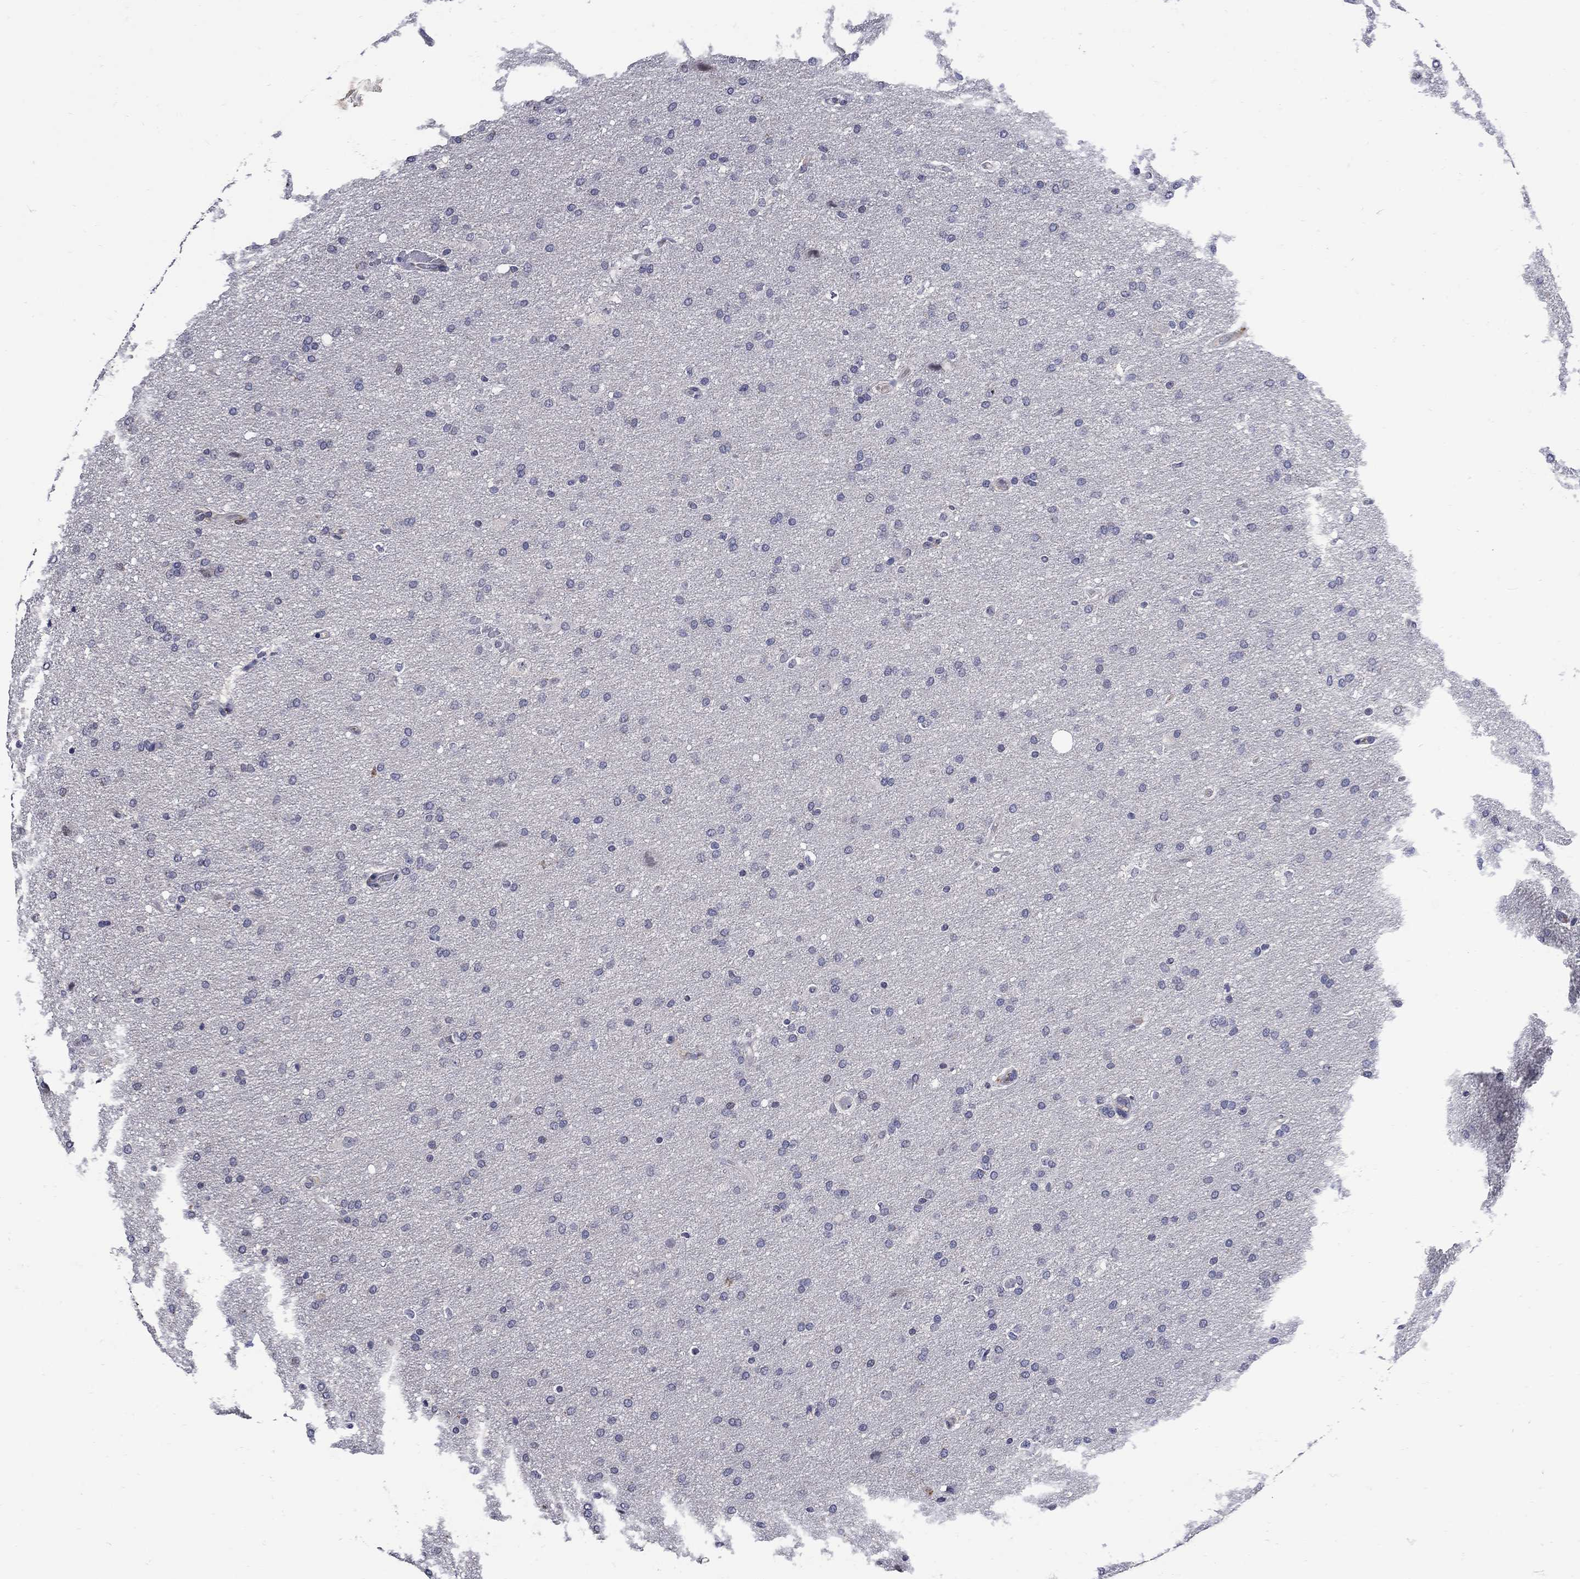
{"staining": {"intensity": "negative", "quantity": "none", "location": "none"}, "tissue": "glioma", "cell_type": "Tumor cells", "image_type": "cancer", "snomed": [{"axis": "morphology", "description": "Glioma, malignant, Low grade"}, {"axis": "topography", "description": "Brain"}], "caption": "An image of malignant glioma (low-grade) stained for a protein shows no brown staining in tumor cells. The staining was performed using DAB (3,3'-diaminobenzidine) to visualize the protein expression in brown, while the nuclei were stained in blue with hematoxylin (Magnification: 20x).", "gene": "CETN1", "patient": {"sex": "female", "age": 37}}